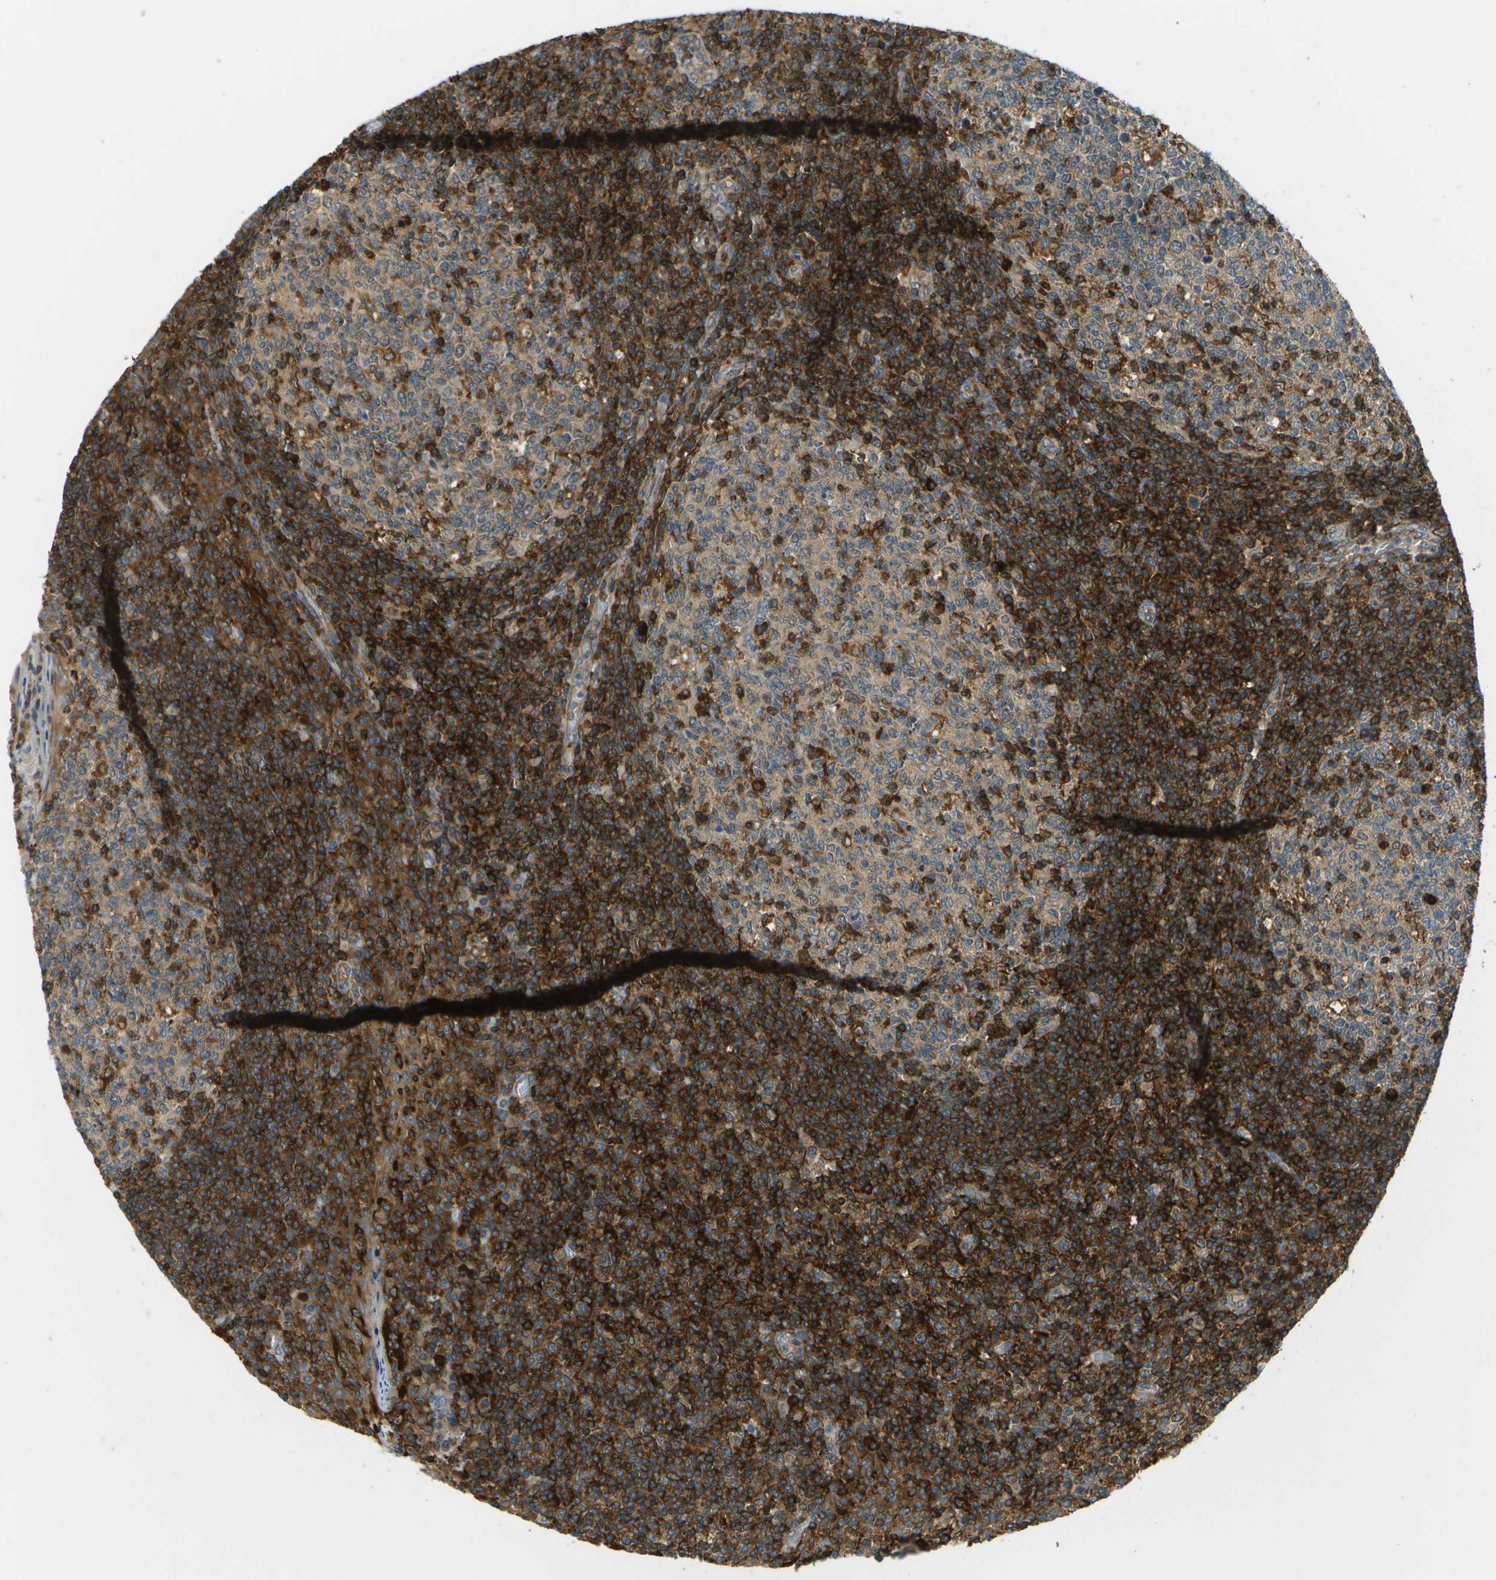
{"staining": {"intensity": "strong", "quantity": "<25%", "location": "cytoplasmic/membranous"}, "tissue": "tonsil", "cell_type": "Germinal center cells", "image_type": "normal", "snomed": [{"axis": "morphology", "description": "Normal tissue, NOS"}, {"axis": "topography", "description": "Tonsil"}], "caption": "A brown stain highlights strong cytoplasmic/membranous staining of a protein in germinal center cells of unremarkable human tonsil.", "gene": "TMTC1", "patient": {"sex": "female", "age": 19}}